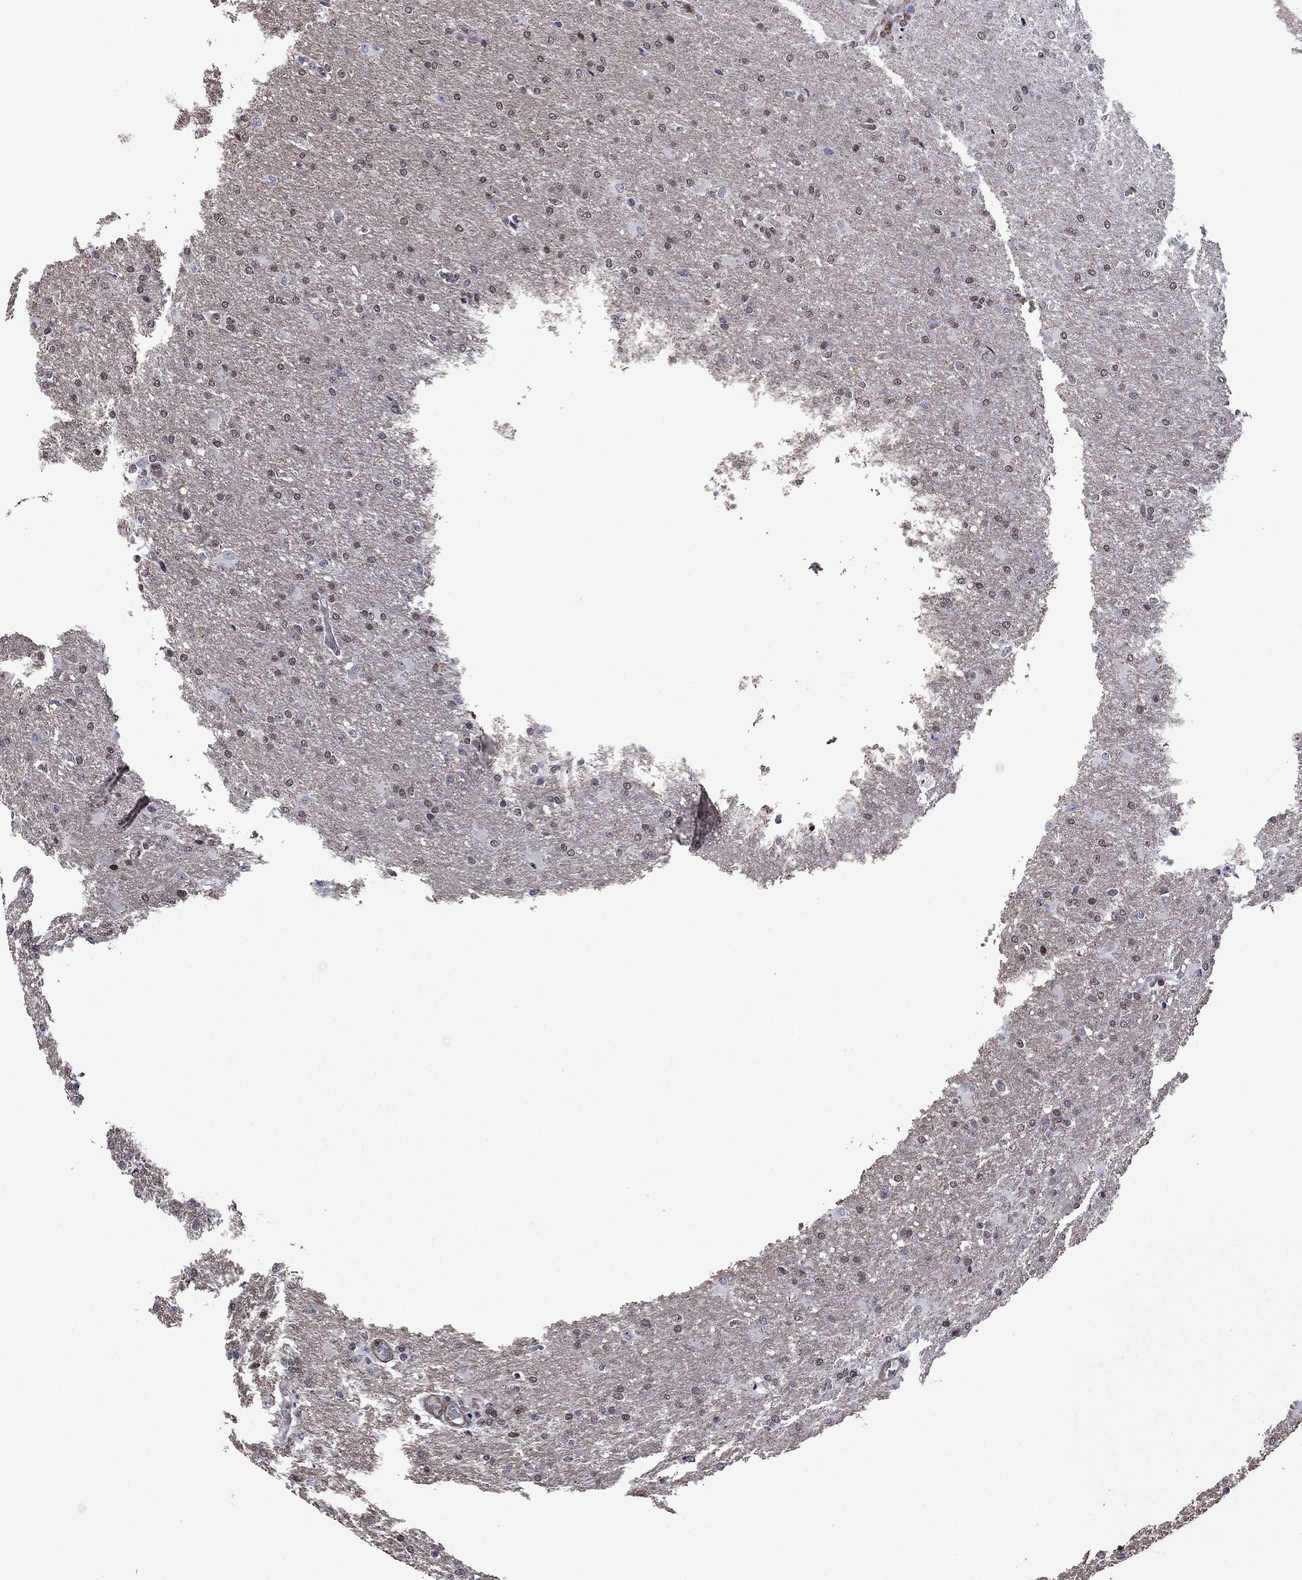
{"staining": {"intensity": "moderate", "quantity": "<25%", "location": "nuclear"}, "tissue": "glioma", "cell_type": "Tumor cells", "image_type": "cancer", "snomed": [{"axis": "morphology", "description": "Glioma, malignant, High grade"}, {"axis": "topography", "description": "Brain"}], "caption": "Brown immunohistochemical staining in high-grade glioma (malignant) reveals moderate nuclear expression in approximately <25% of tumor cells. Nuclei are stained in blue.", "gene": "SURF2", "patient": {"sex": "male", "age": 68}}